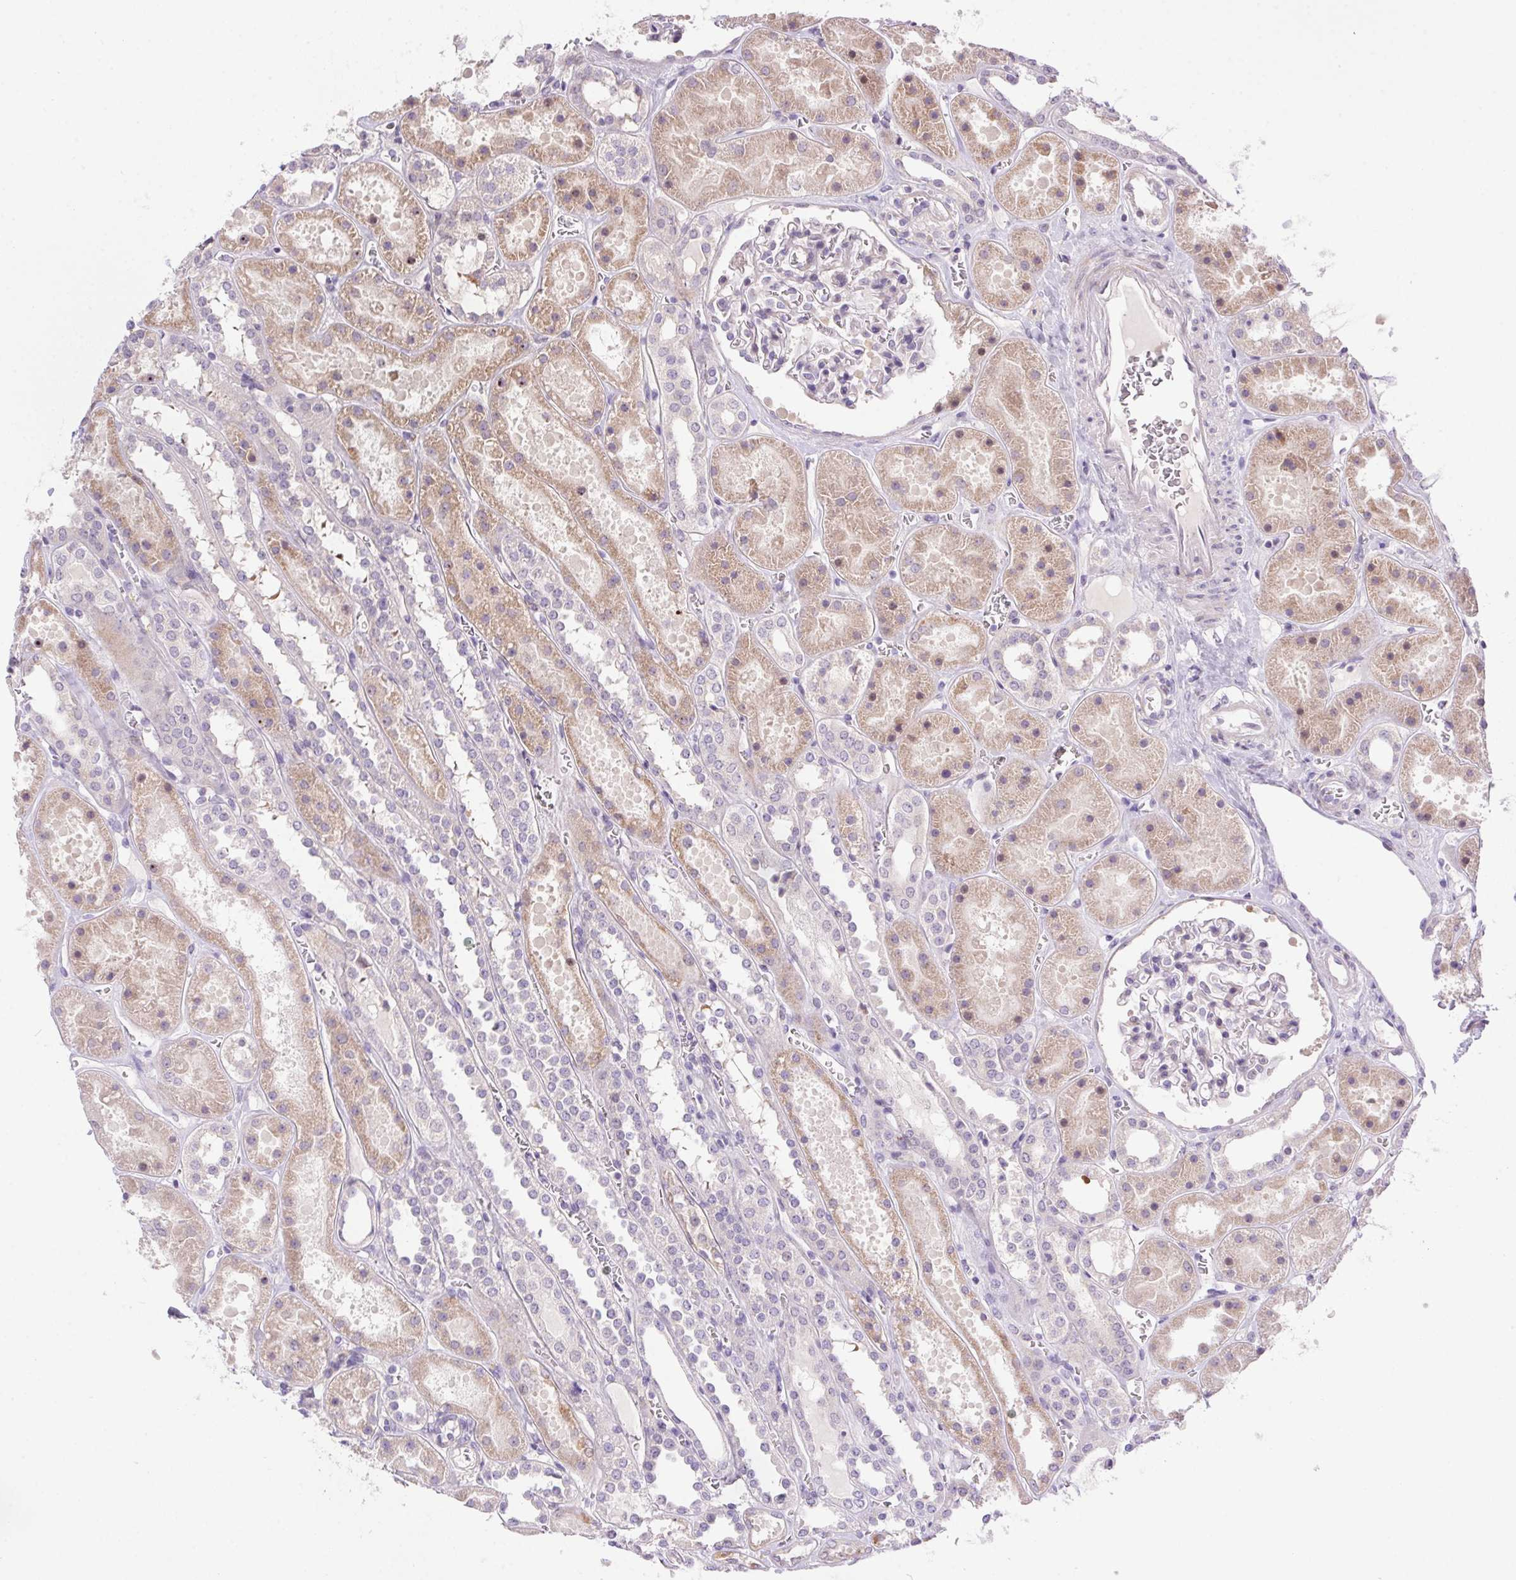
{"staining": {"intensity": "negative", "quantity": "none", "location": "none"}, "tissue": "kidney", "cell_type": "Cells in glomeruli", "image_type": "normal", "snomed": [{"axis": "morphology", "description": "Normal tissue, NOS"}, {"axis": "topography", "description": "Kidney"}], "caption": "Immunohistochemical staining of benign kidney exhibits no significant positivity in cells in glomeruli.", "gene": "LRRTM1", "patient": {"sex": "female", "age": 41}}